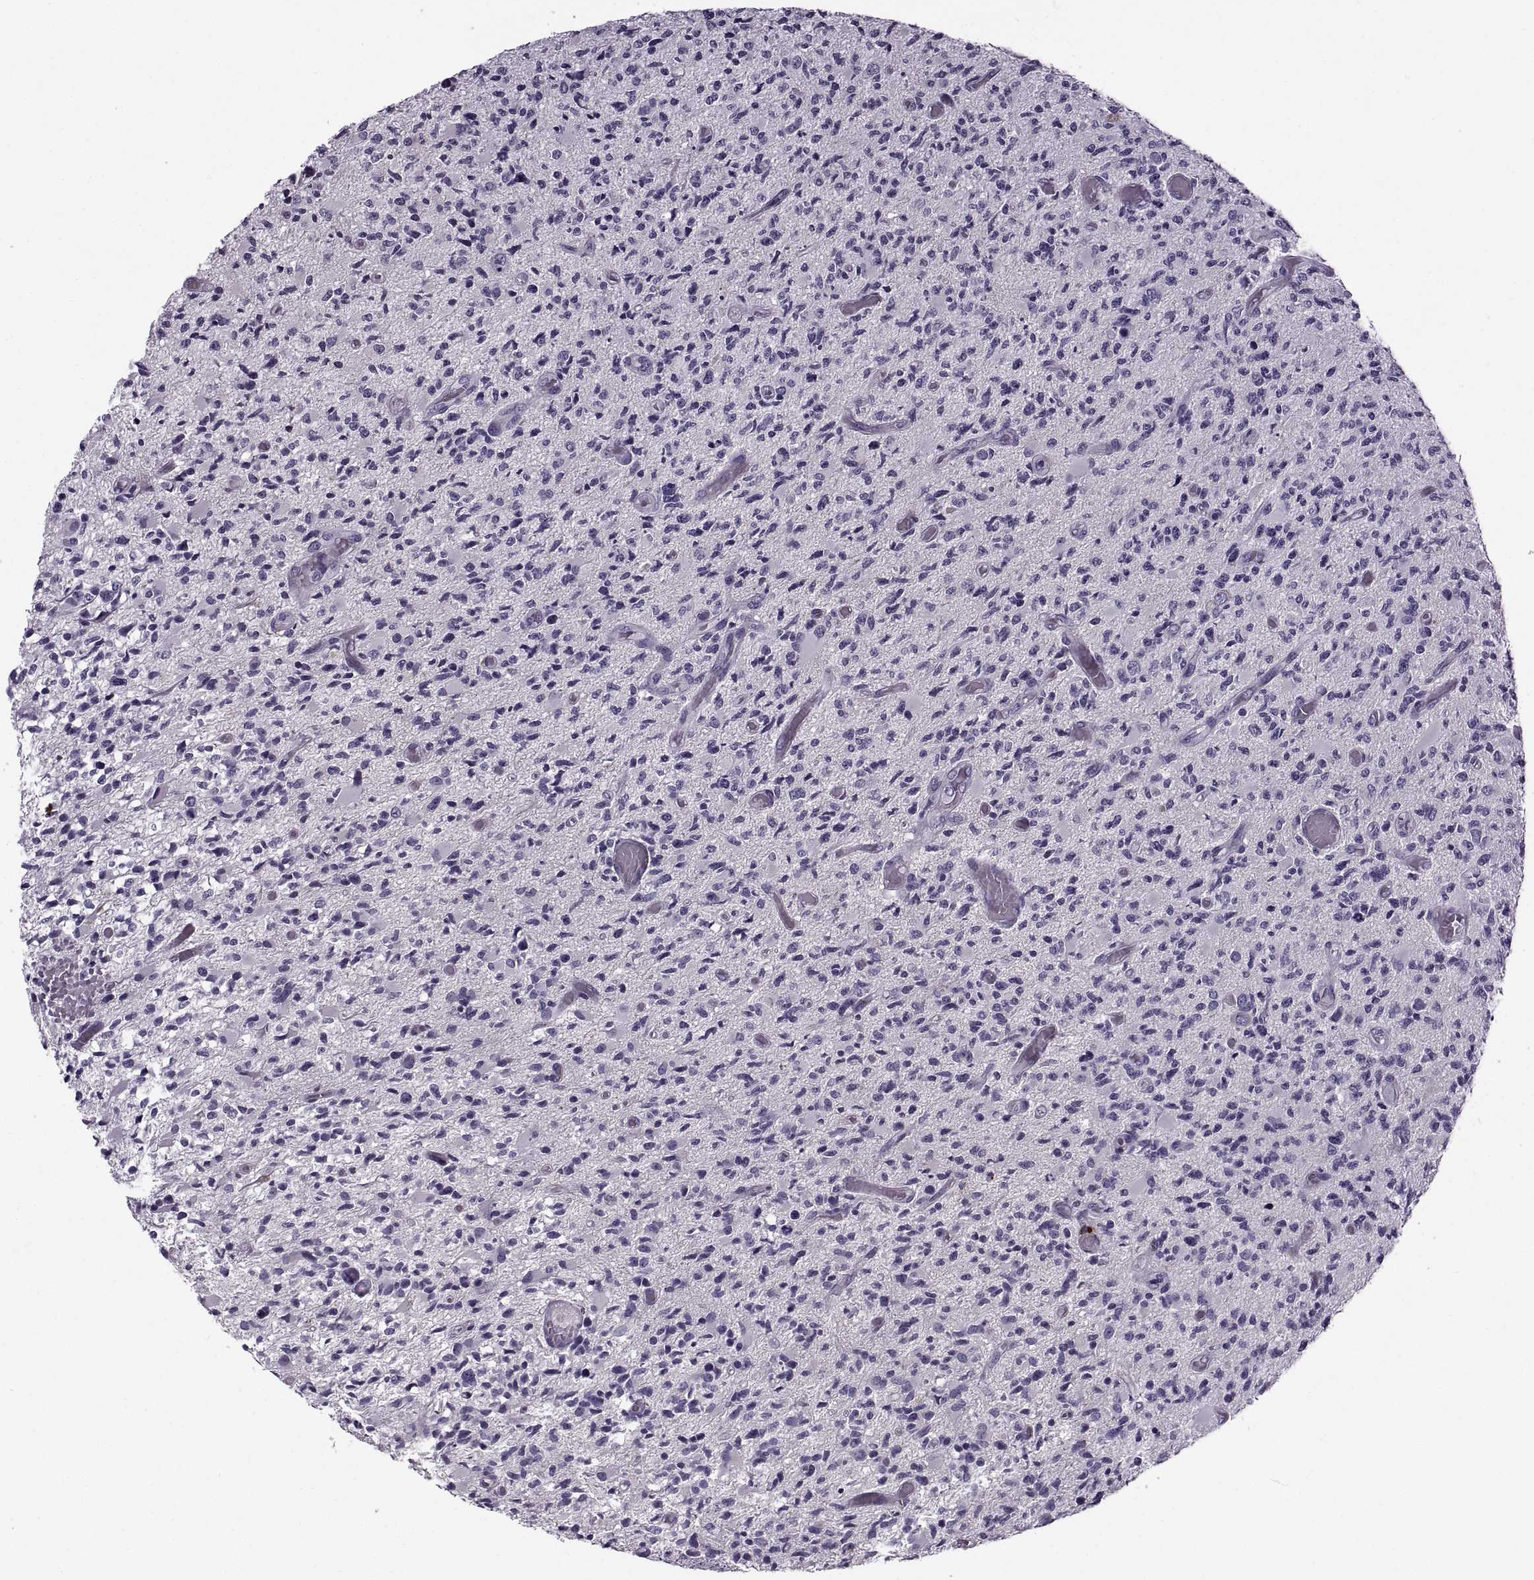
{"staining": {"intensity": "negative", "quantity": "none", "location": "none"}, "tissue": "glioma", "cell_type": "Tumor cells", "image_type": "cancer", "snomed": [{"axis": "morphology", "description": "Glioma, malignant, High grade"}, {"axis": "topography", "description": "Brain"}], "caption": "Glioma was stained to show a protein in brown. There is no significant staining in tumor cells. (DAB immunohistochemistry (IHC), high magnification).", "gene": "CALCR", "patient": {"sex": "female", "age": 63}}